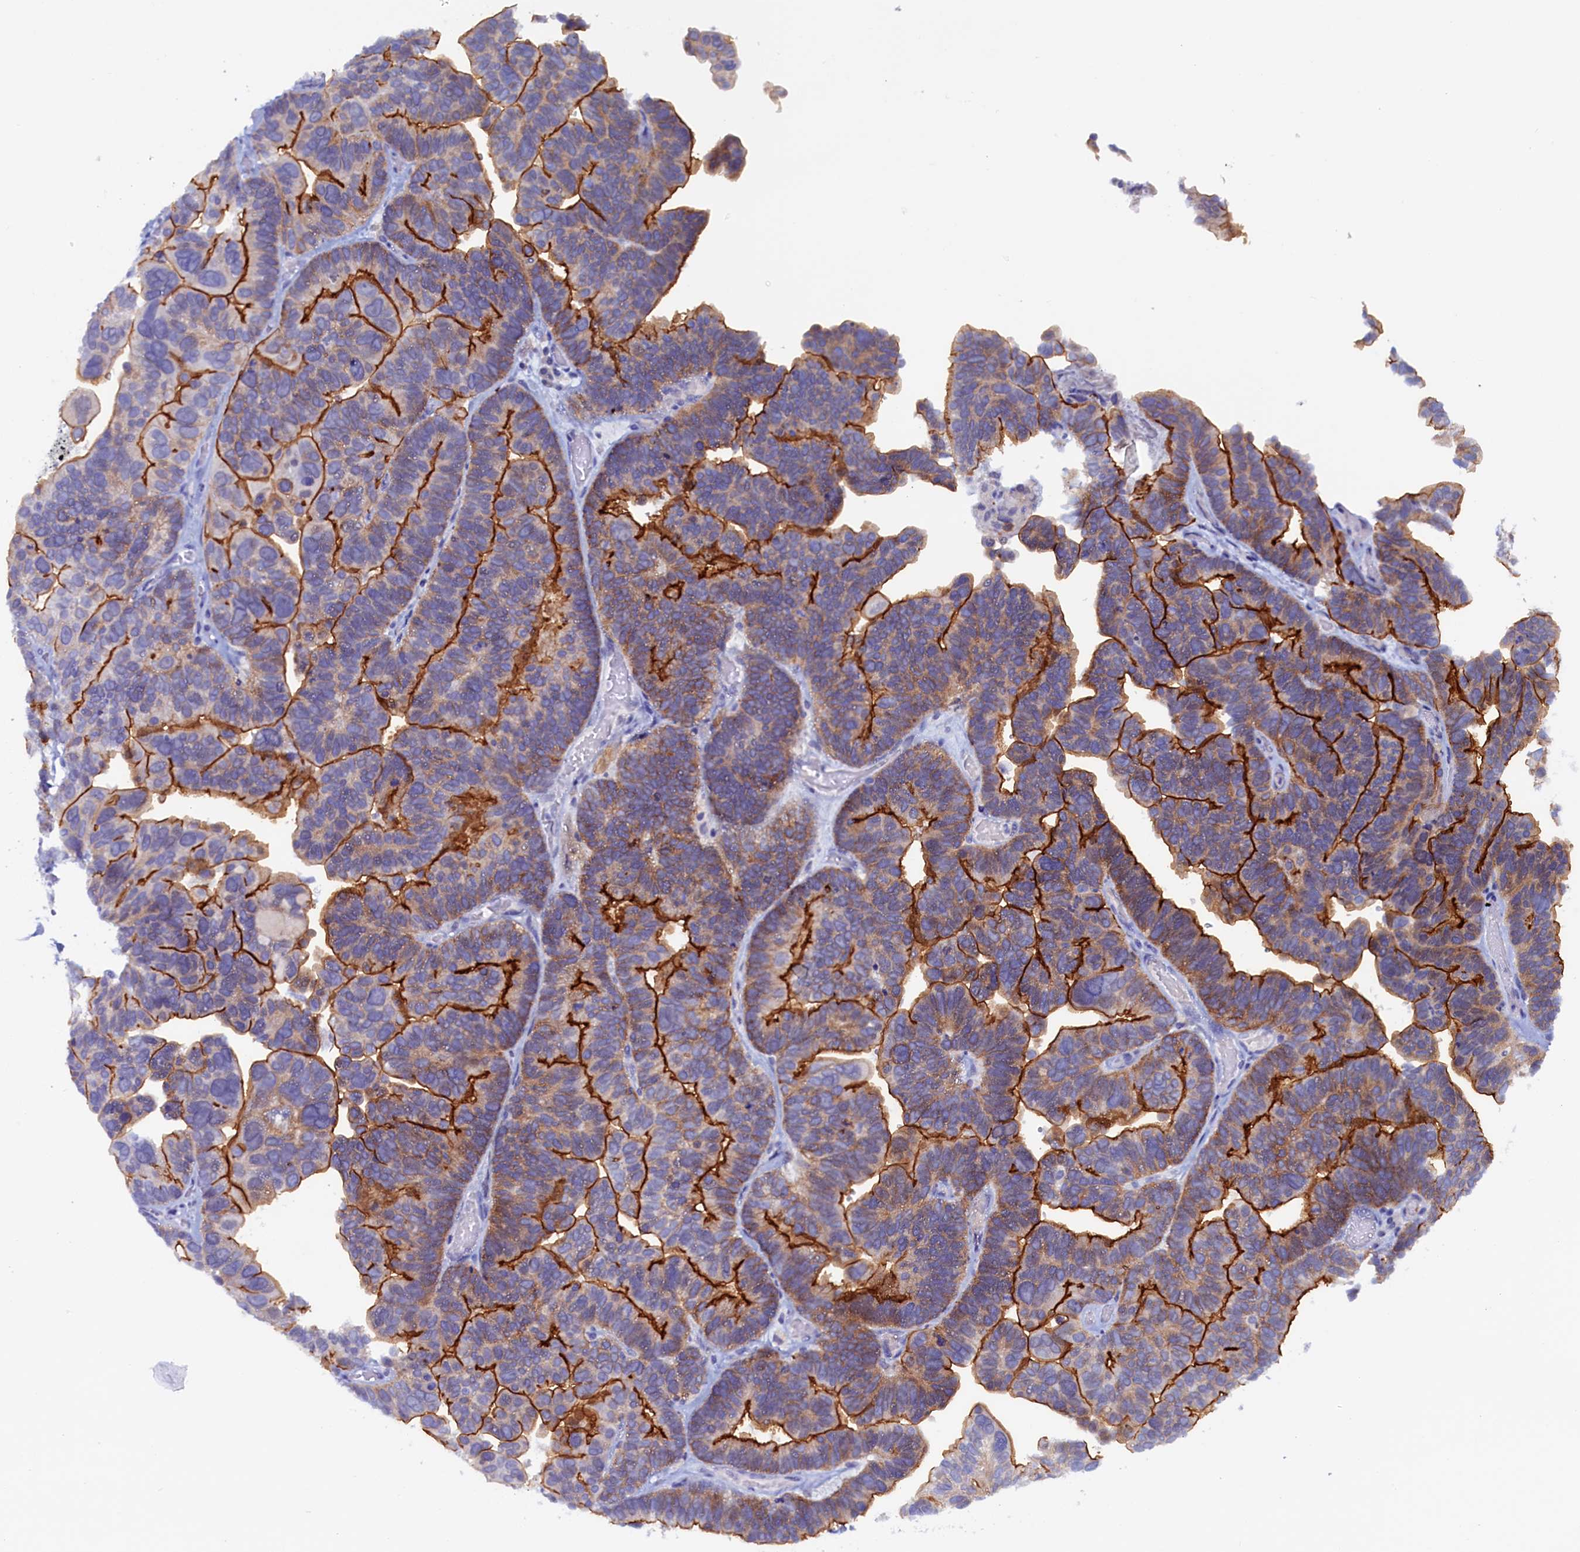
{"staining": {"intensity": "strong", "quantity": "25%-75%", "location": "cytoplasmic/membranous"}, "tissue": "ovarian cancer", "cell_type": "Tumor cells", "image_type": "cancer", "snomed": [{"axis": "morphology", "description": "Cystadenocarcinoma, serous, NOS"}, {"axis": "topography", "description": "Ovary"}], "caption": "Protein expression analysis of human ovarian serous cystadenocarcinoma reveals strong cytoplasmic/membranous expression in approximately 25%-75% of tumor cells.", "gene": "PACSIN3", "patient": {"sex": "female", "age": 56}}